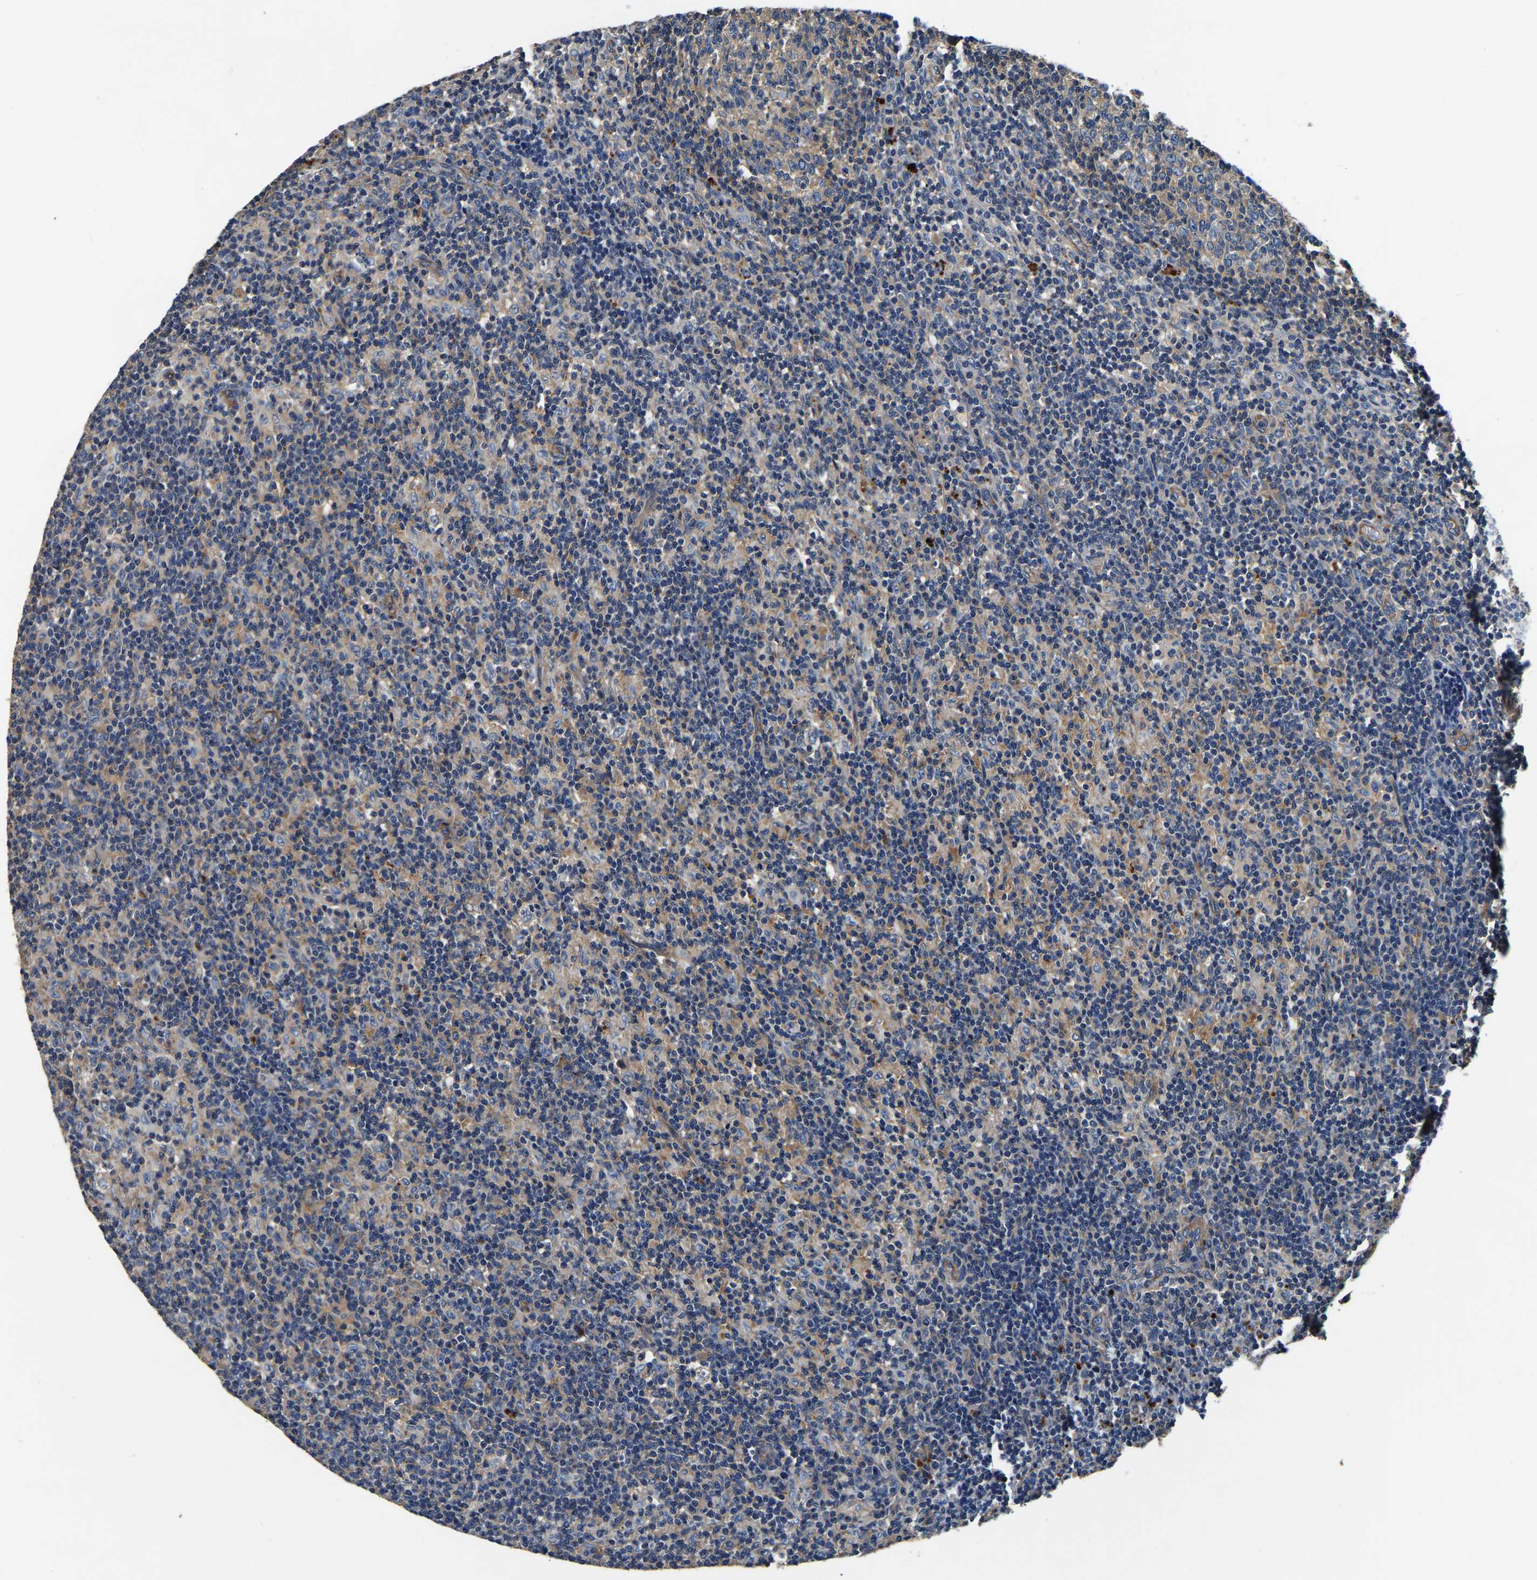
{"staining": {"intensity": "weak", "quantity": ">75%", "location": "cytoplasmic/membranous"}, "tissue": "lymph node", "cell_type": "Germinal center cells", "image_type": "normal", "snomed": [{"axis": "morphology", "description": "Normal tissue, NOS"}, {"axis": "morphology", "description": "Inflammation, NOS"}, {"axis": "topography", "description": "Lymph node"}], "caption": "This image displays IHC staining of unremarkable lymph node, with low weak cytoplasmic/membranous staining in about >75% of germinal center cells.", "gene": "SH3GLB1", "patient": {"sex": "male", "age": 55}}